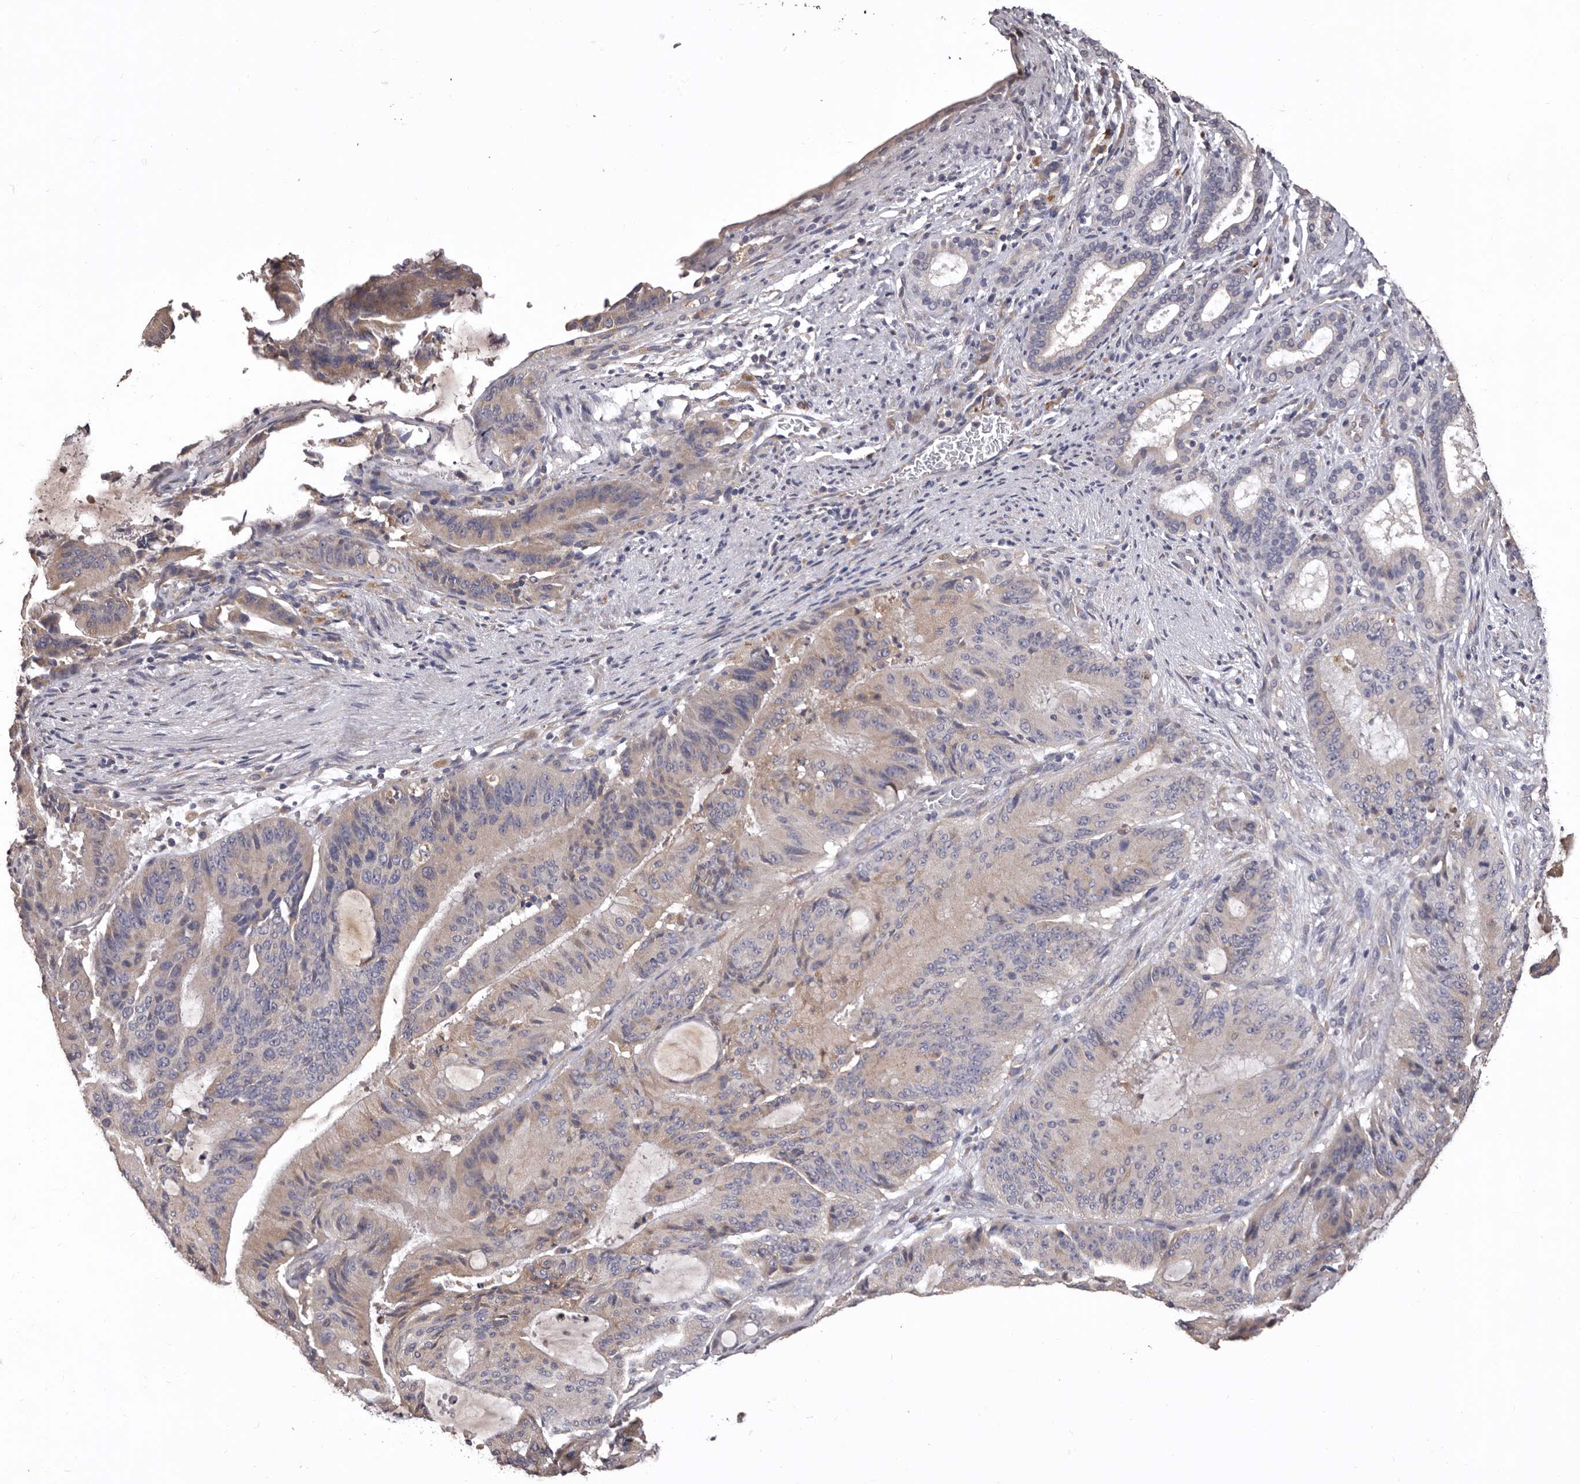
{"staining": {"intensity": "weak", "quantity": "<25%", "location": "cytoplasmic/membranous"}, "tissue": "liver cancer", "cell_type": "Tumor cells", "image_type": "cancer", "snomed": [{"axis": "morphology", "description": "Normal tissue, NOS"}, {"axis": "morphology", "description": "Cholangiocarcinoma"}, {"axis": "topography", "description": "Liver"}, {"axis": "topography", "description": "Peripheral nerve tissue"}], "caption": "Protein analysis of cholangiocarcinoma (liver) reveals no significant staining in tumor cells.", "gene": "ETNK1", "patient": {"sex": "female", "age": 73}}